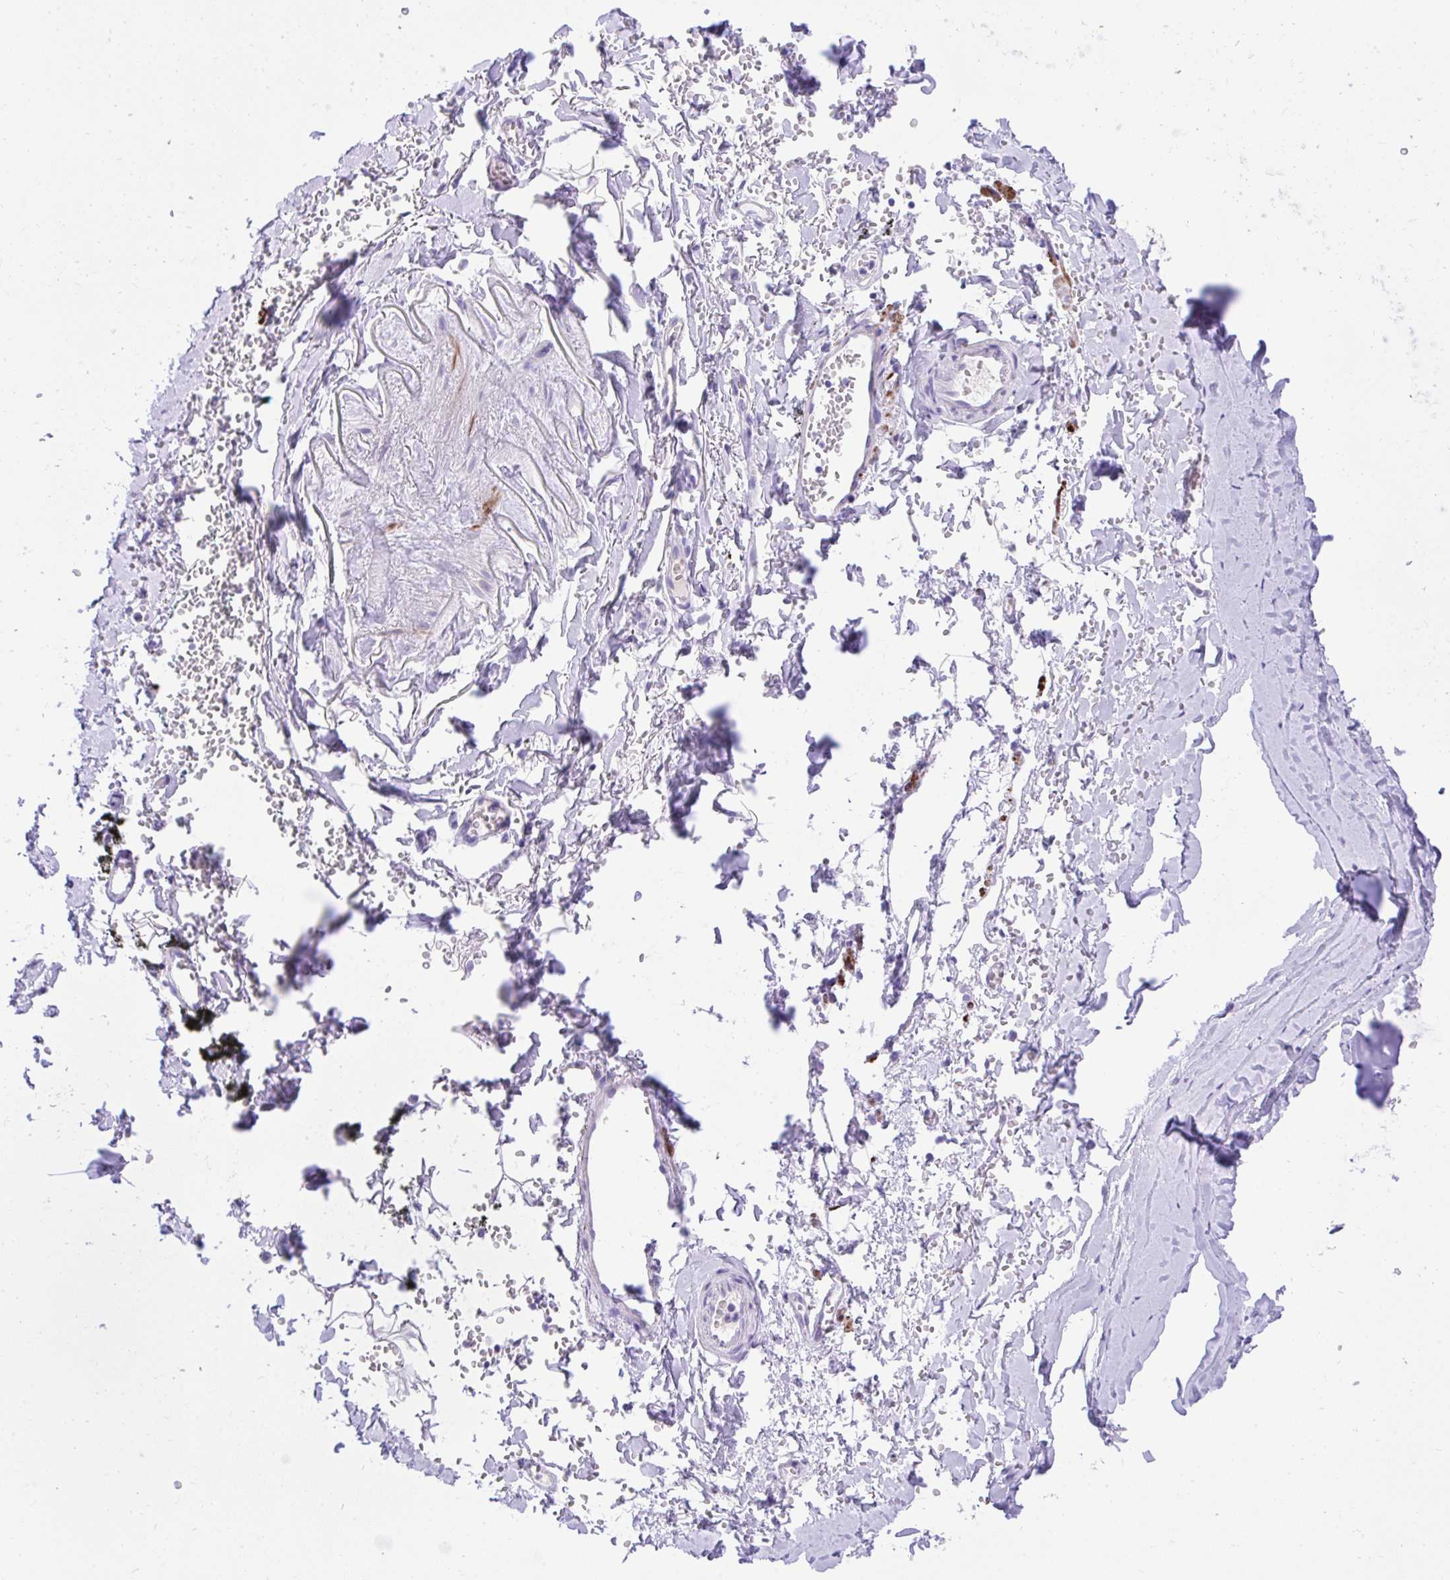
{"staining": {"intensity": "negative", "quantity": "none", "location": "none"}, "tissue": "soft tissue", "cell_type": "Chondrocytes", "image_type": "normal", "snomed": [{"axis": "morphology", "description": "Normal tissue, NOS"}, {"axis": "topography", "description": "Cartilage tissue"}, {"axis": "topography", "description": "Bronchus"}, {"axis": "topography", "description": "Peripheral nerve tissue"}], "caption": "Micrograph shows no significant protein expression in chondrocytes of benign soft tissue.", "gene": "KCNN4", "patient": {"sex": "female", "age": 59}}